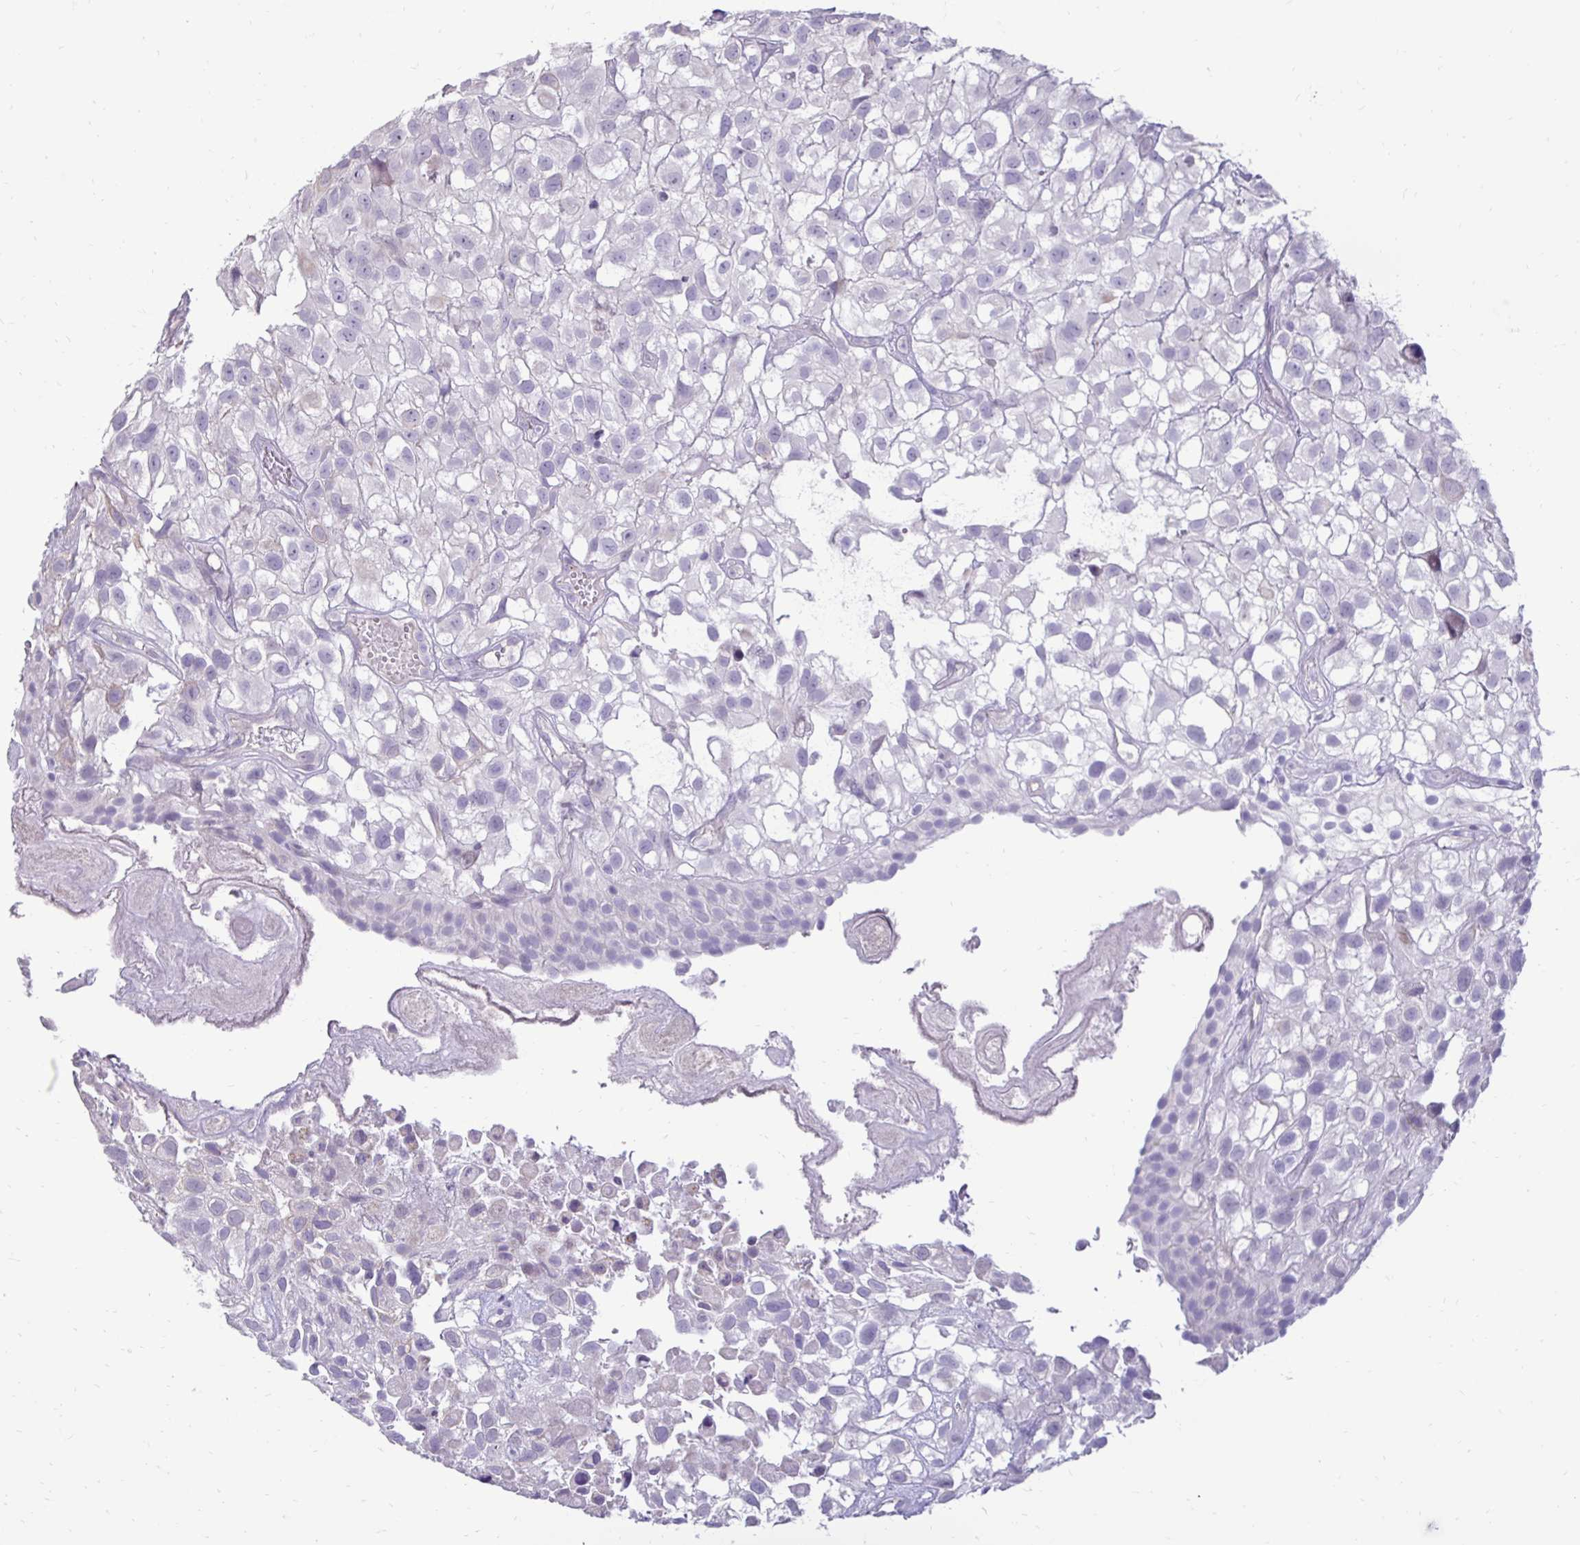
{"staining": {"intensity": "negative", "quantity": "none", "location": "none"}, "tissue": "urothelial cancer", "cell_type": "Tumor cells", "image_type": "cancer", "snomed": [{"axis": "morphology", "description": "Urothelial carcinoma, High grade"}, {"axis": "topography", "description": "Urinary bladder"}], "caption": "This photomicrograph is of urothelial cancer stained with IHC to label a protein in brown with the nuclei are counter-stained blue. There is no expression in tumor cells.", "gene": "GAS2", "patient": {"sex": "male", "age": 56}}